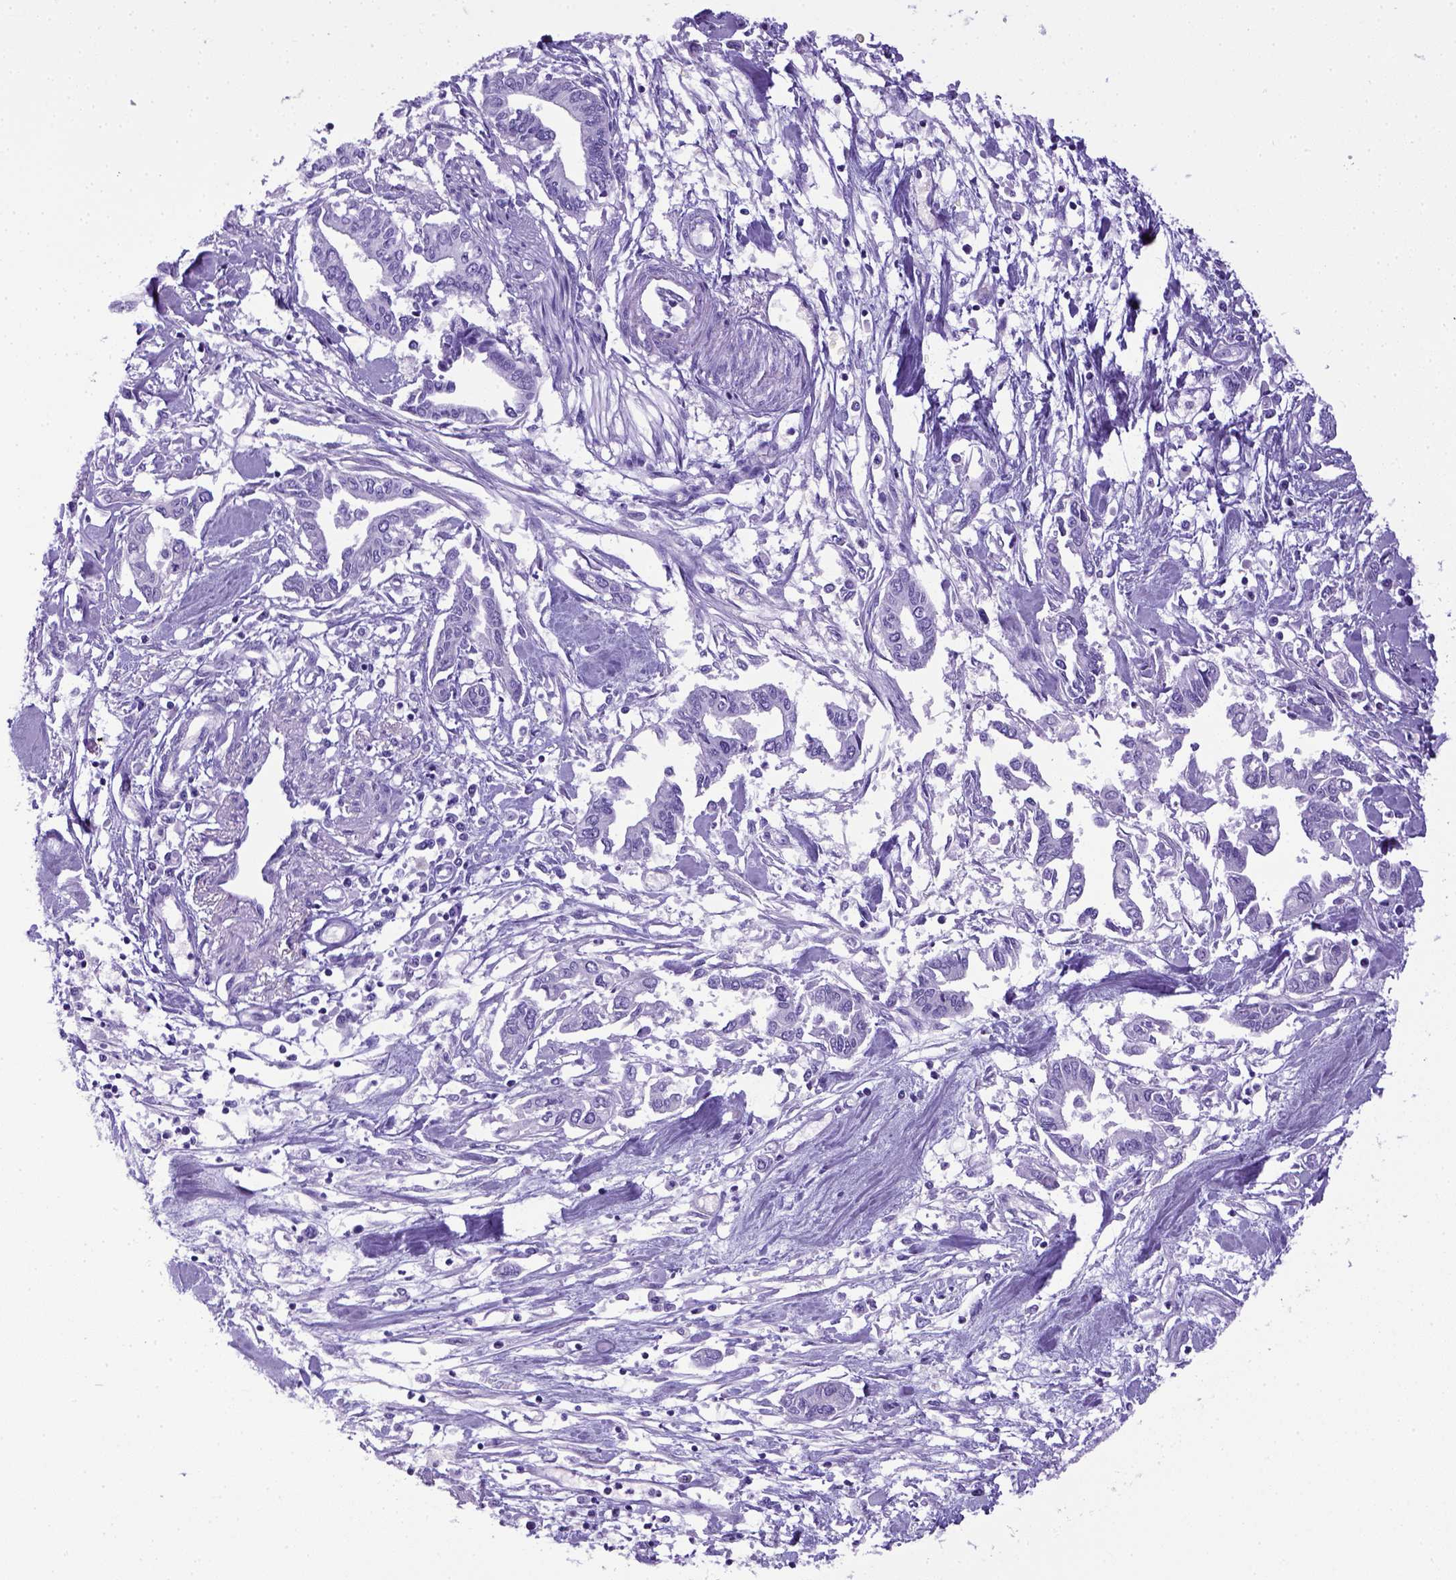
{"staining": {"intensity": "negative", "quantity": "none", "location": "none"}, "tissue": "pancreatic cancer", "cell_type": "Tumor cells", "image_type": "cancer", "snomed": [{"axis": "morphology", "description": "Adenocarcinoma, NOS"}, {"axis": "topography", "description": "Pancreas"}], "caption": "DAB (3,3'-diaminobenzidine) immunohistochemical staining of adenocarcinoma (pancreatic) displays no significant positivity in tumor cells.", "gene": "ITIH4", "patient": {"sex": "male", "age": 60}}